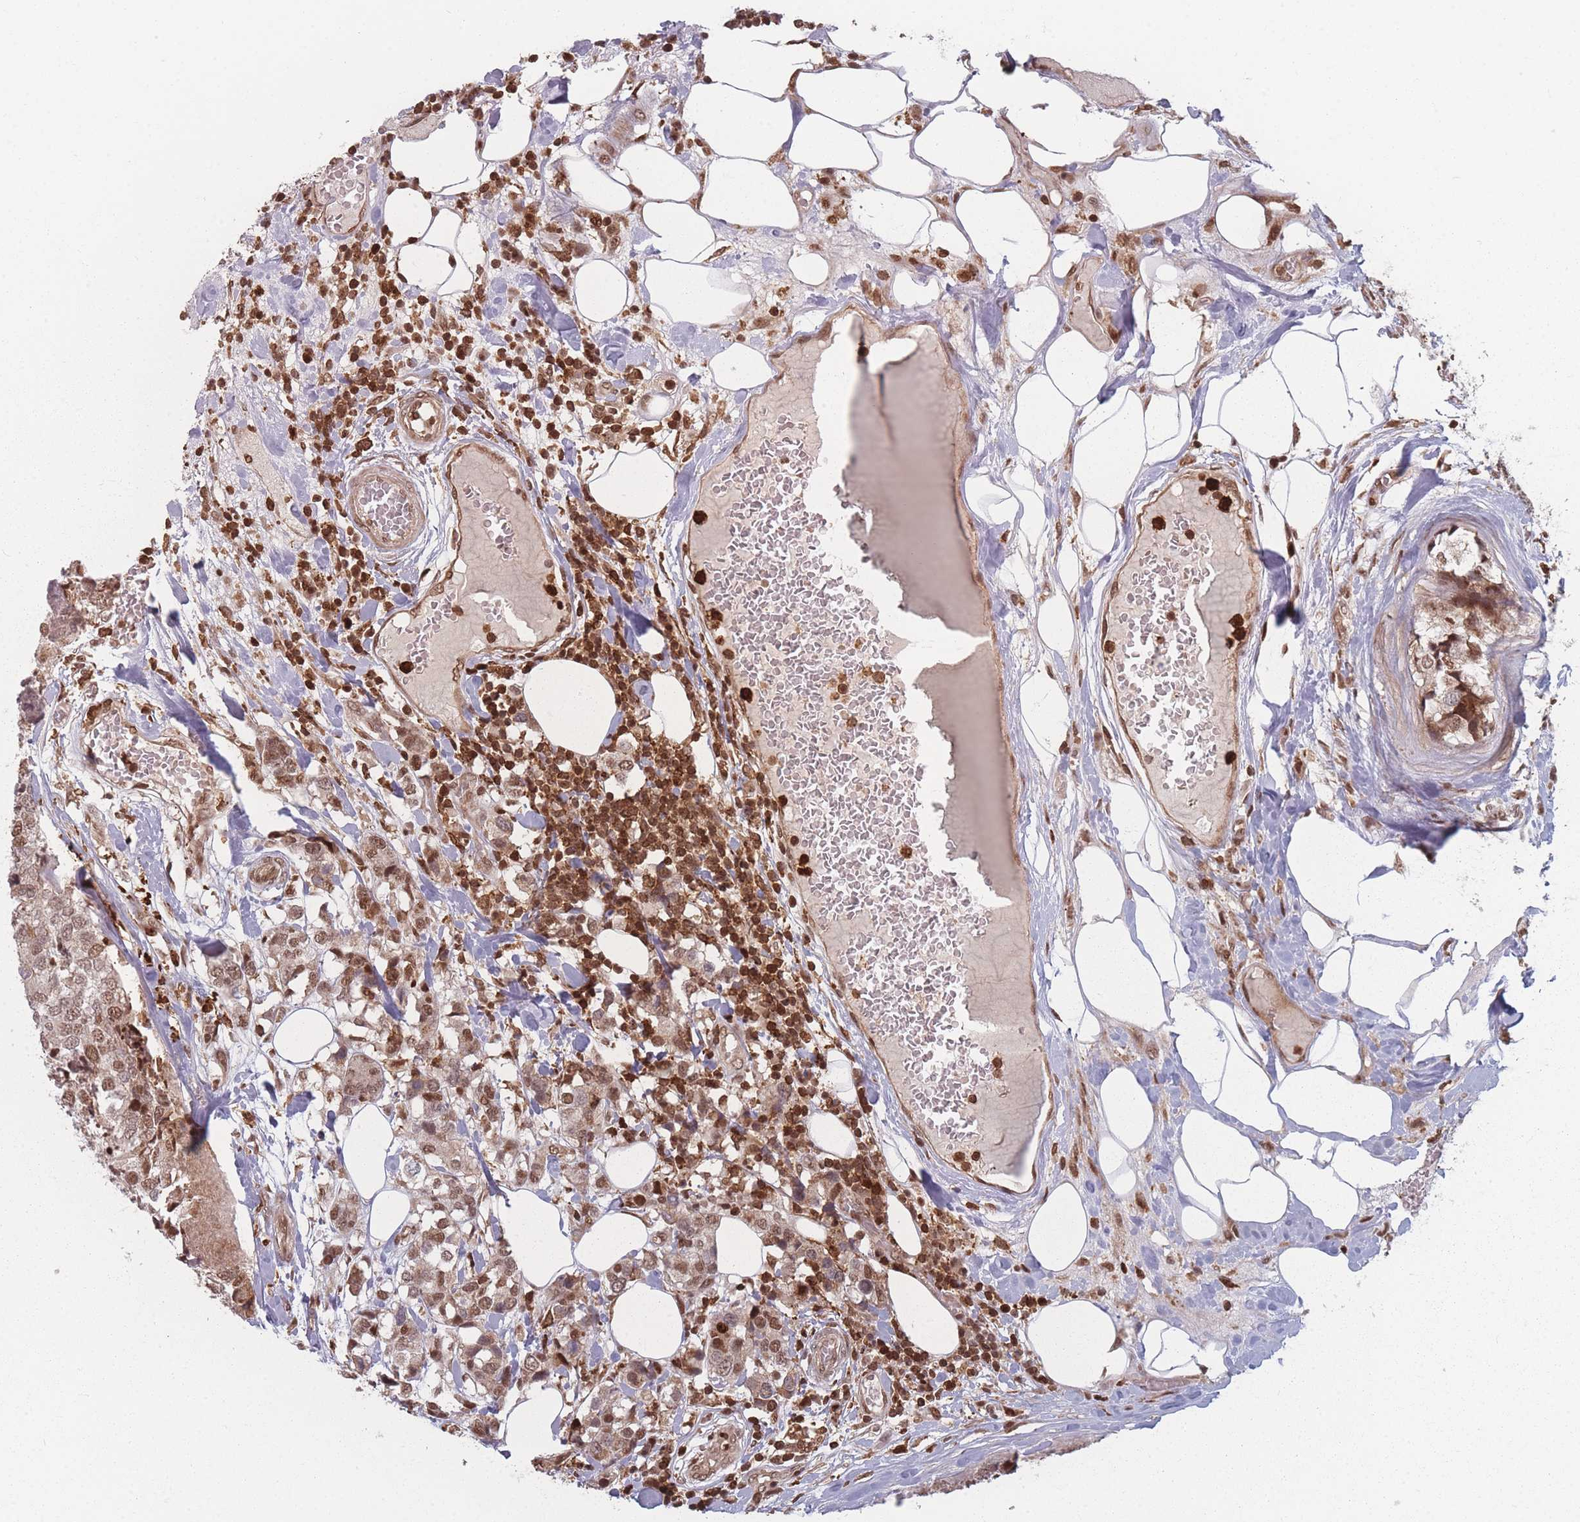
{"staining": {"intensity": "moderate", "quantity": ">75%", "location": "nuclear"}, "tissue": "breast cancer", "cell_type": "Tumor cells", "image_type": "cancer", "snomed": [{"axis": "morphology", "description": "Lobular carcinoma"}, {"axis": "topography", "description": "Breast"}], "caption": "Breast lobular carcinoma tissue demonstrates moderate nuclear staining in approximately >75% of tumor cells, visualized by immunohistochemistry. The staining was performed using DAB to visualize the protein expression in brown, while the nuclei were stained in blue with hematoxylin (Magnification: 20x).", "gene": "WDR55", "patient": {"sex": "female", "age": 59}}